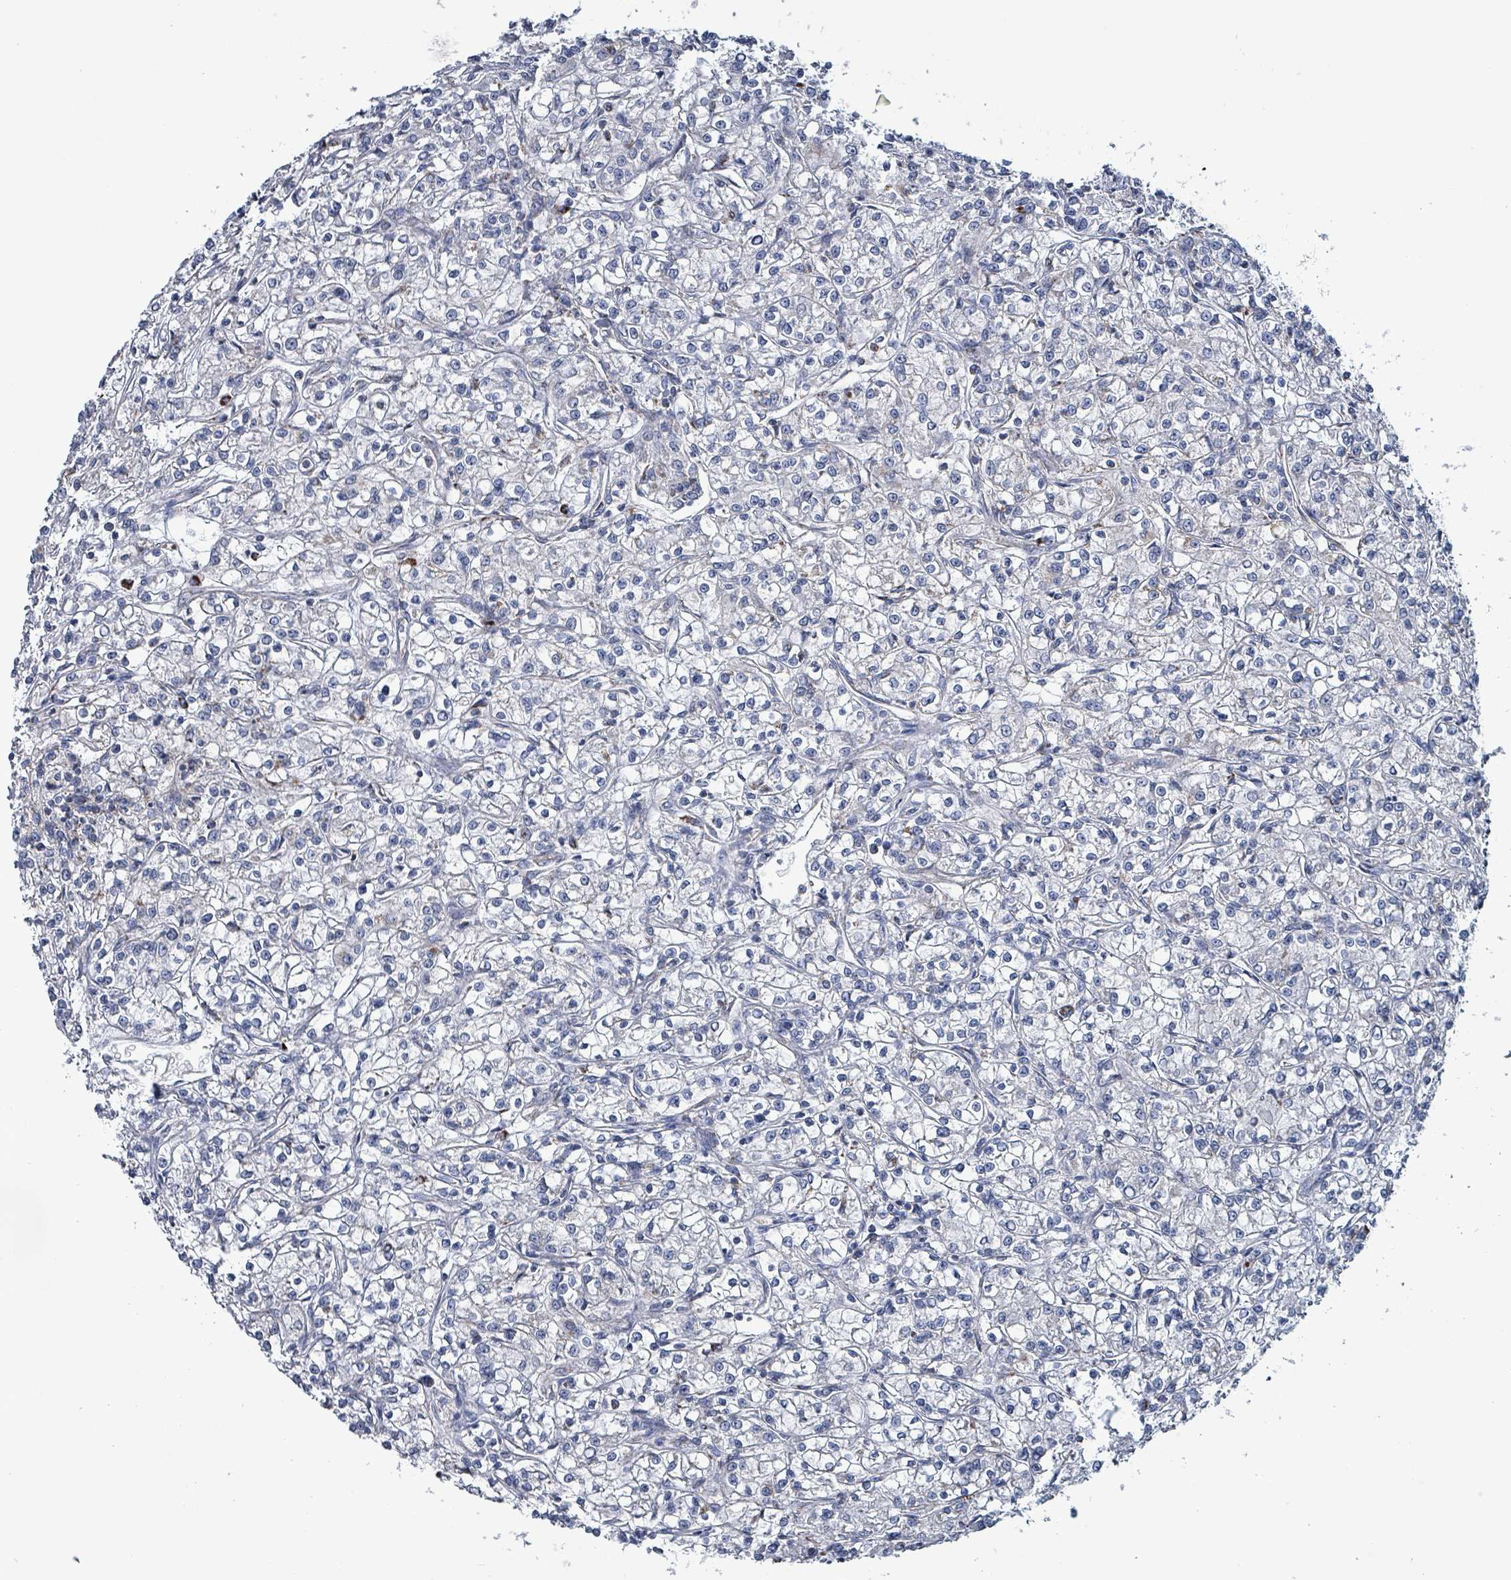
{"staining": {"intensity": "negative", "quantity": "none", "location": "none"}, "tissue": "renal cancer", "cell_type": "Tumor cells", "image_type": "cancer", "snomed": [{"axis": "morphology", "description": "Adenocarcinoma, NOS"}, {"axis": "topography", "description": "Kidney"}], "caption": "A photomicrograph of adenocarcinoma (renal) stained for a protein reveals no brown staining in tumor cells.", "gene": "IDH3B", "patient": {"sex": "female", "age": 59}}